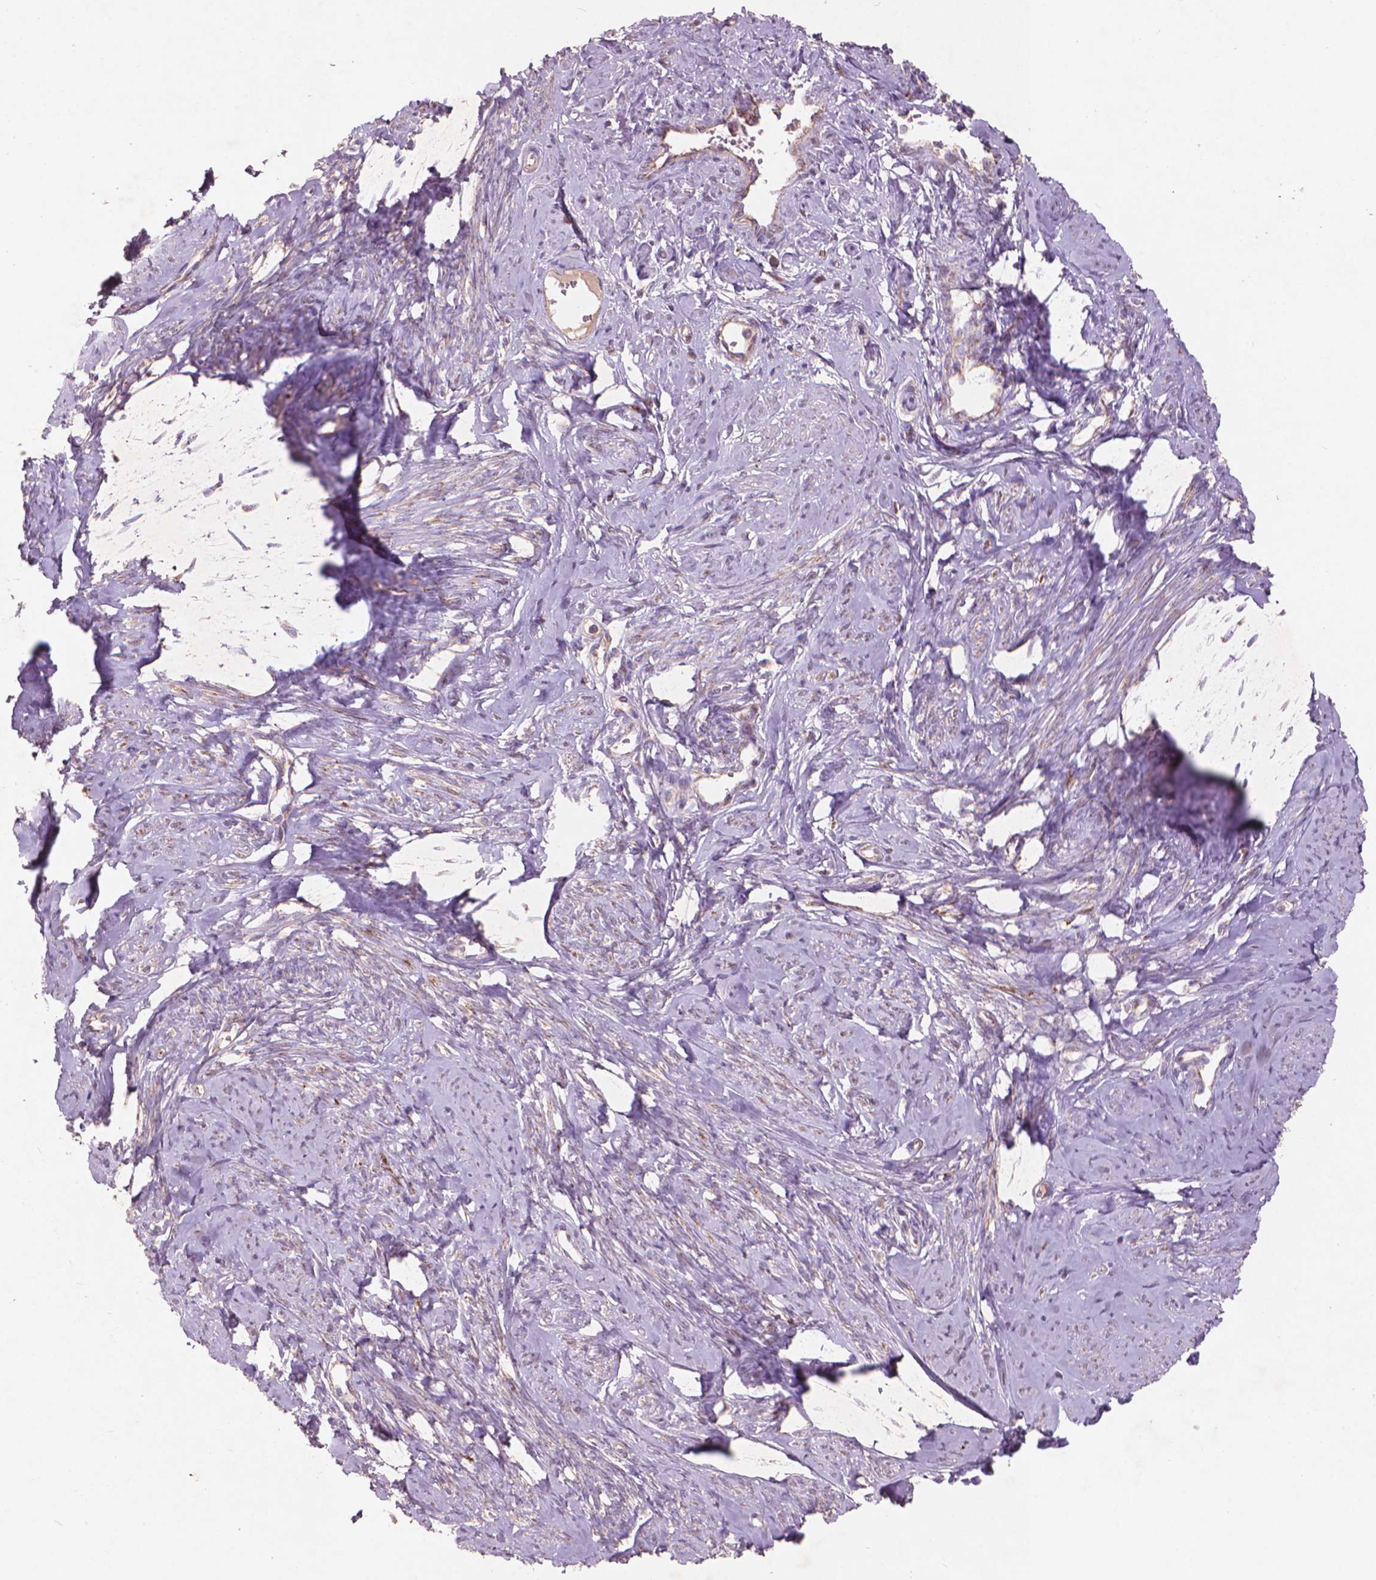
{"staining": {"intensity": "weak", "quantity": "25%-75%", "location": "cytoplasmic/membranous"}, "tissue": "smooth muscle", "cell_type": "Smooth muscle cells", "image_type": "normal", "snomed": [{"axis": "morphology", "description": "Normal tissue, NOS"}, {"axis": "topography", "description": "Smooth muscle"}], "caption": "Immunohistochemical staining of benign human smooth muscle reveals low levels of weak cytoplasmic/membranous staining in approximately 25%-75% of smooth muscle cells.", "gene": "NLRX1", "patient": {"sex": "female", "age": 48}}